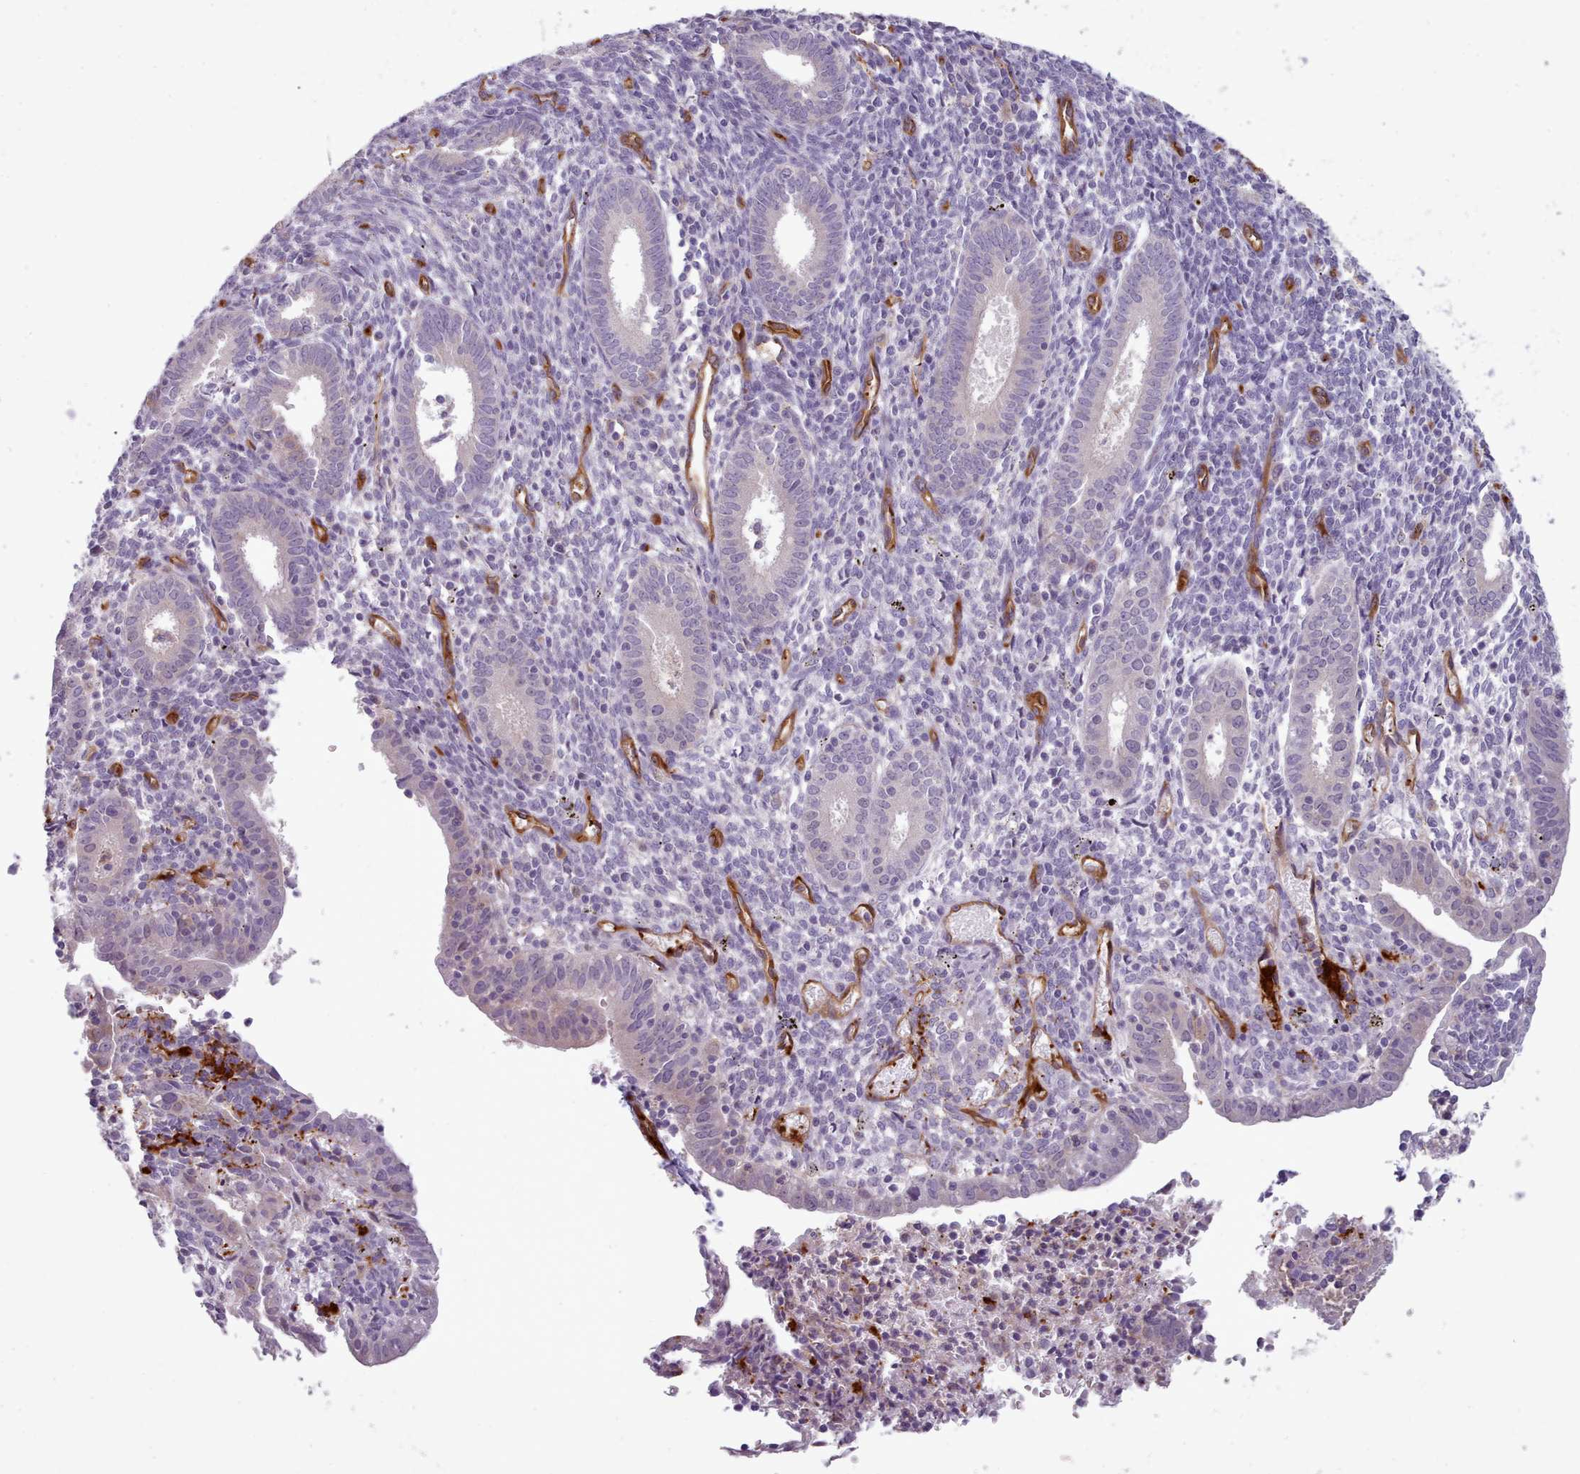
{"staining": {"intensity": "negative", "quantity": "none", "location": "none"}, "tissue": "endometrium", "cell_type": "Cells in endometrial stroma", "image_type": "normal", "snomed": [{"axis": "morphology", "description": "Normal tissue, NOS"}, {"axis": "topography", "description": "Endometrium"}], "caption": "IHC image of unremarkable human endometrium stained for a protein (brown), which demonstrates no positivity in cells in endometrial stroma.", "gene": "CD300LF", "patient": {"sex": "female", "age": 41}}